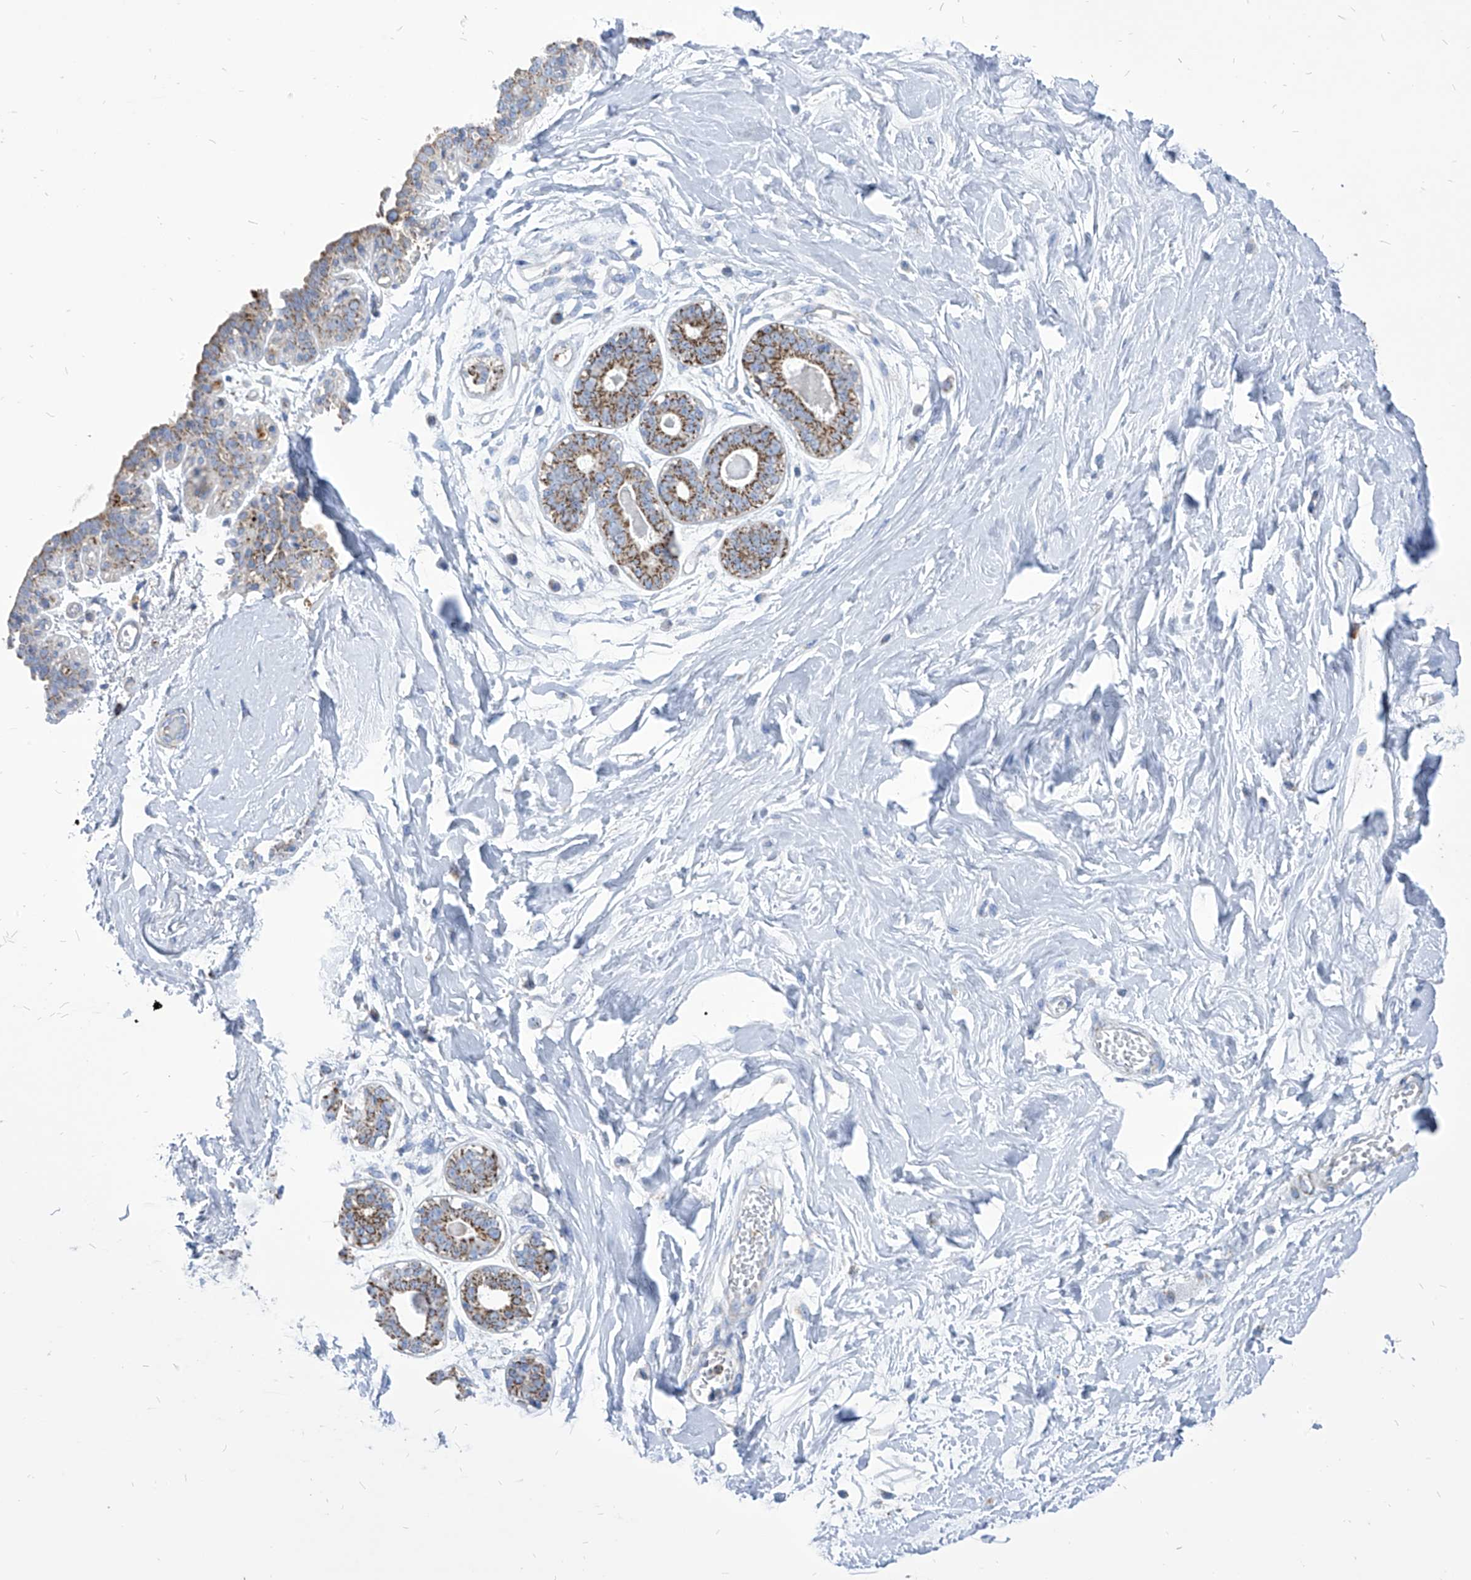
{"staining": {"intensity": "negative", "quantity": "none", "location": "none"}, "tissue": "breast", "cell_type": "Adipocytes", "image_type": "normal", "snomed": [{"axis": "morphology", "description": "Normal tissue, NOS"}, {"axis": "topography", "description": "Breast"}], "caption": "Immunohistochemistry (IHC) of unremarkable breast reveals no expression in adipocytes. The staining was performed using DAB (3,3'-diaminobenzidine) to visualize the protein expression in brown, while the nuclei were stained in blue with hematoxylin (Magnification: 20x).", "gene": "COQ3", "patient": {"sex": "female", "age": 45}}